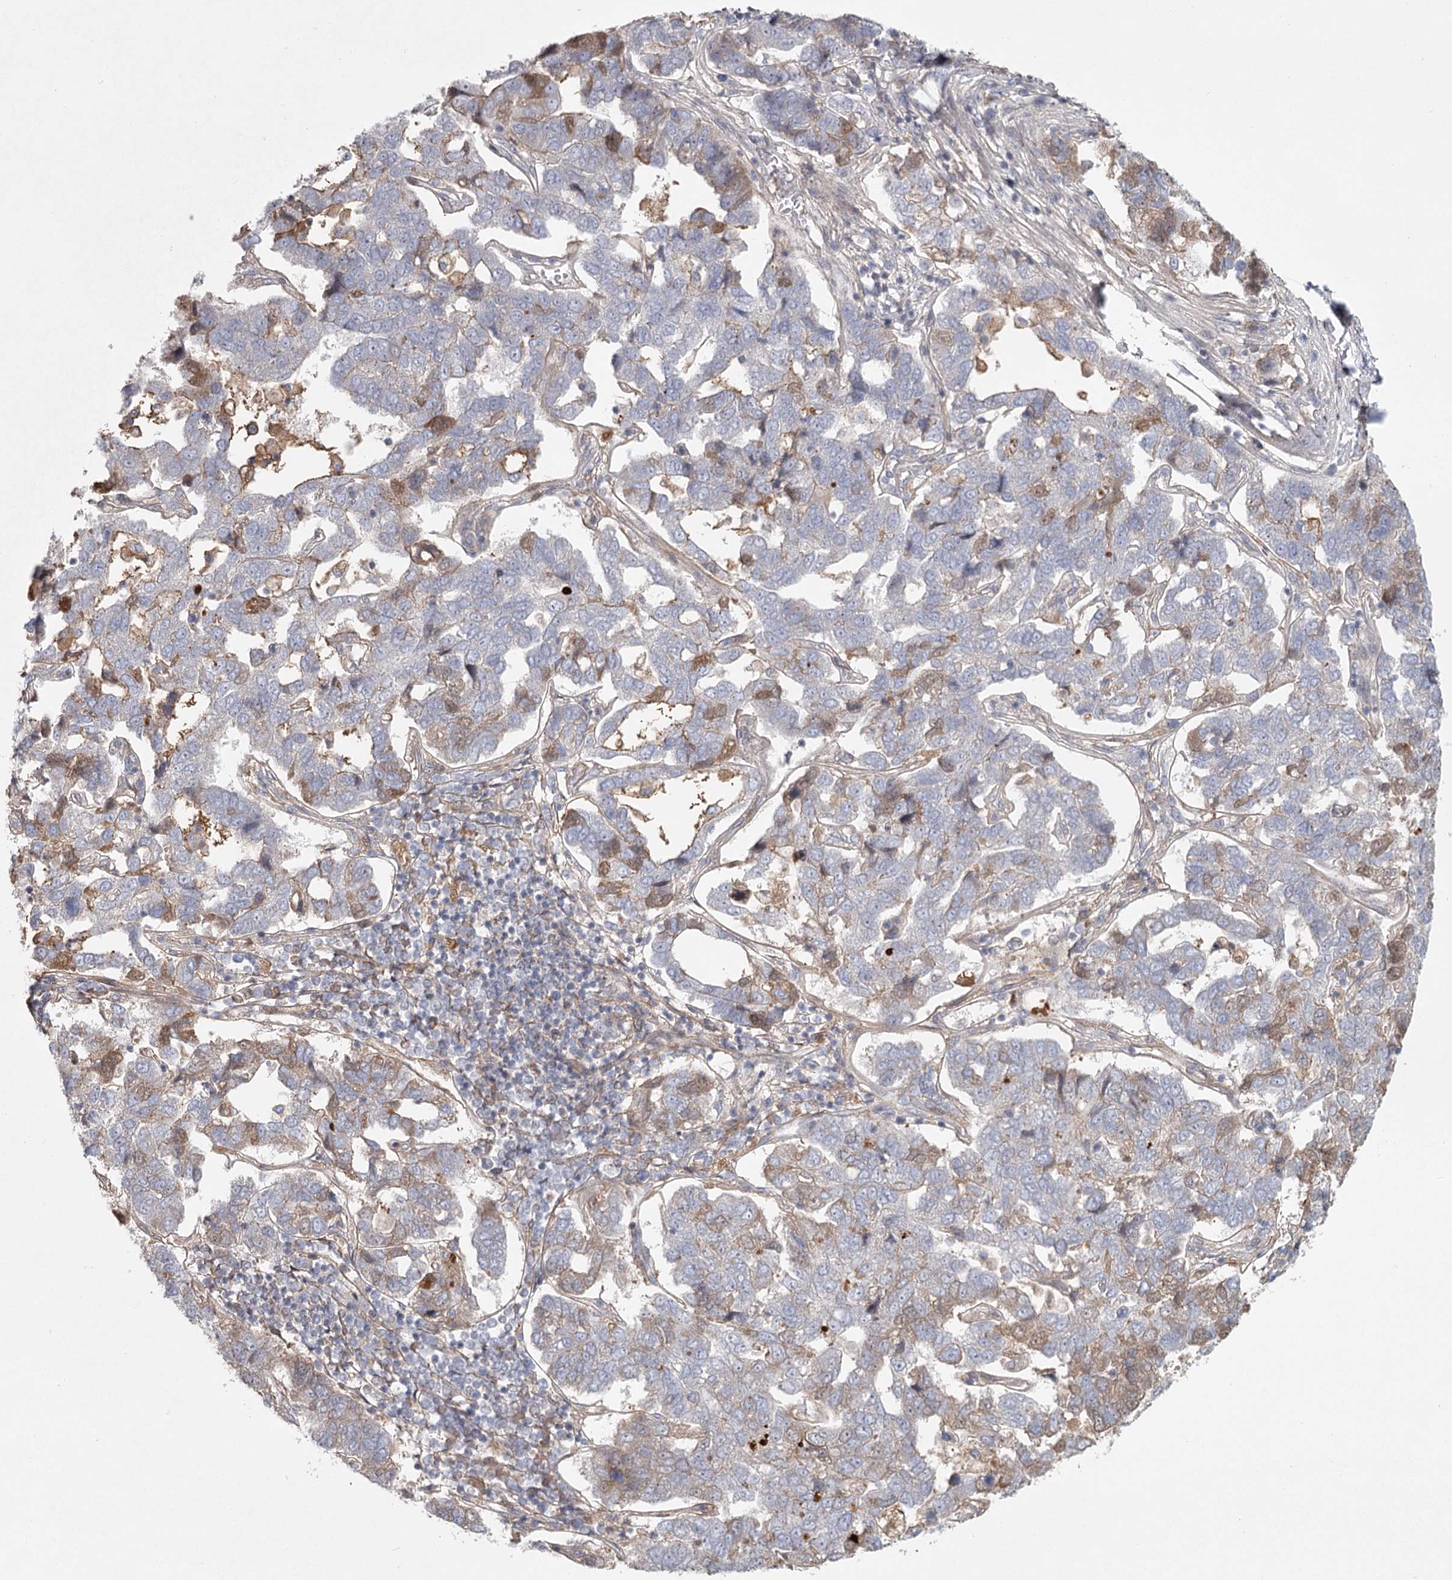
{"staining": {"intensity": "moderate", "quantity": "<25%", "location": "cytoplasmic/membranous"}, "tissue": "pancreatic cancer", "cell_type": "Tumor cells", "image_type": "cancer", "snomed": [{"axis": "morphology", "description": "Adenocarcinoma, NOS"}, {"axis": "topography", "description": "Pancreas"}], "caption": "Protein analysis of pancreatic cancer (adenocarcinoma) tissue shows moderate cytoplasmic/membranous expression in approximately <25% of tumor cells.", "gene": "DHRS9", "patient": {"sex": "female", "age": 61}}